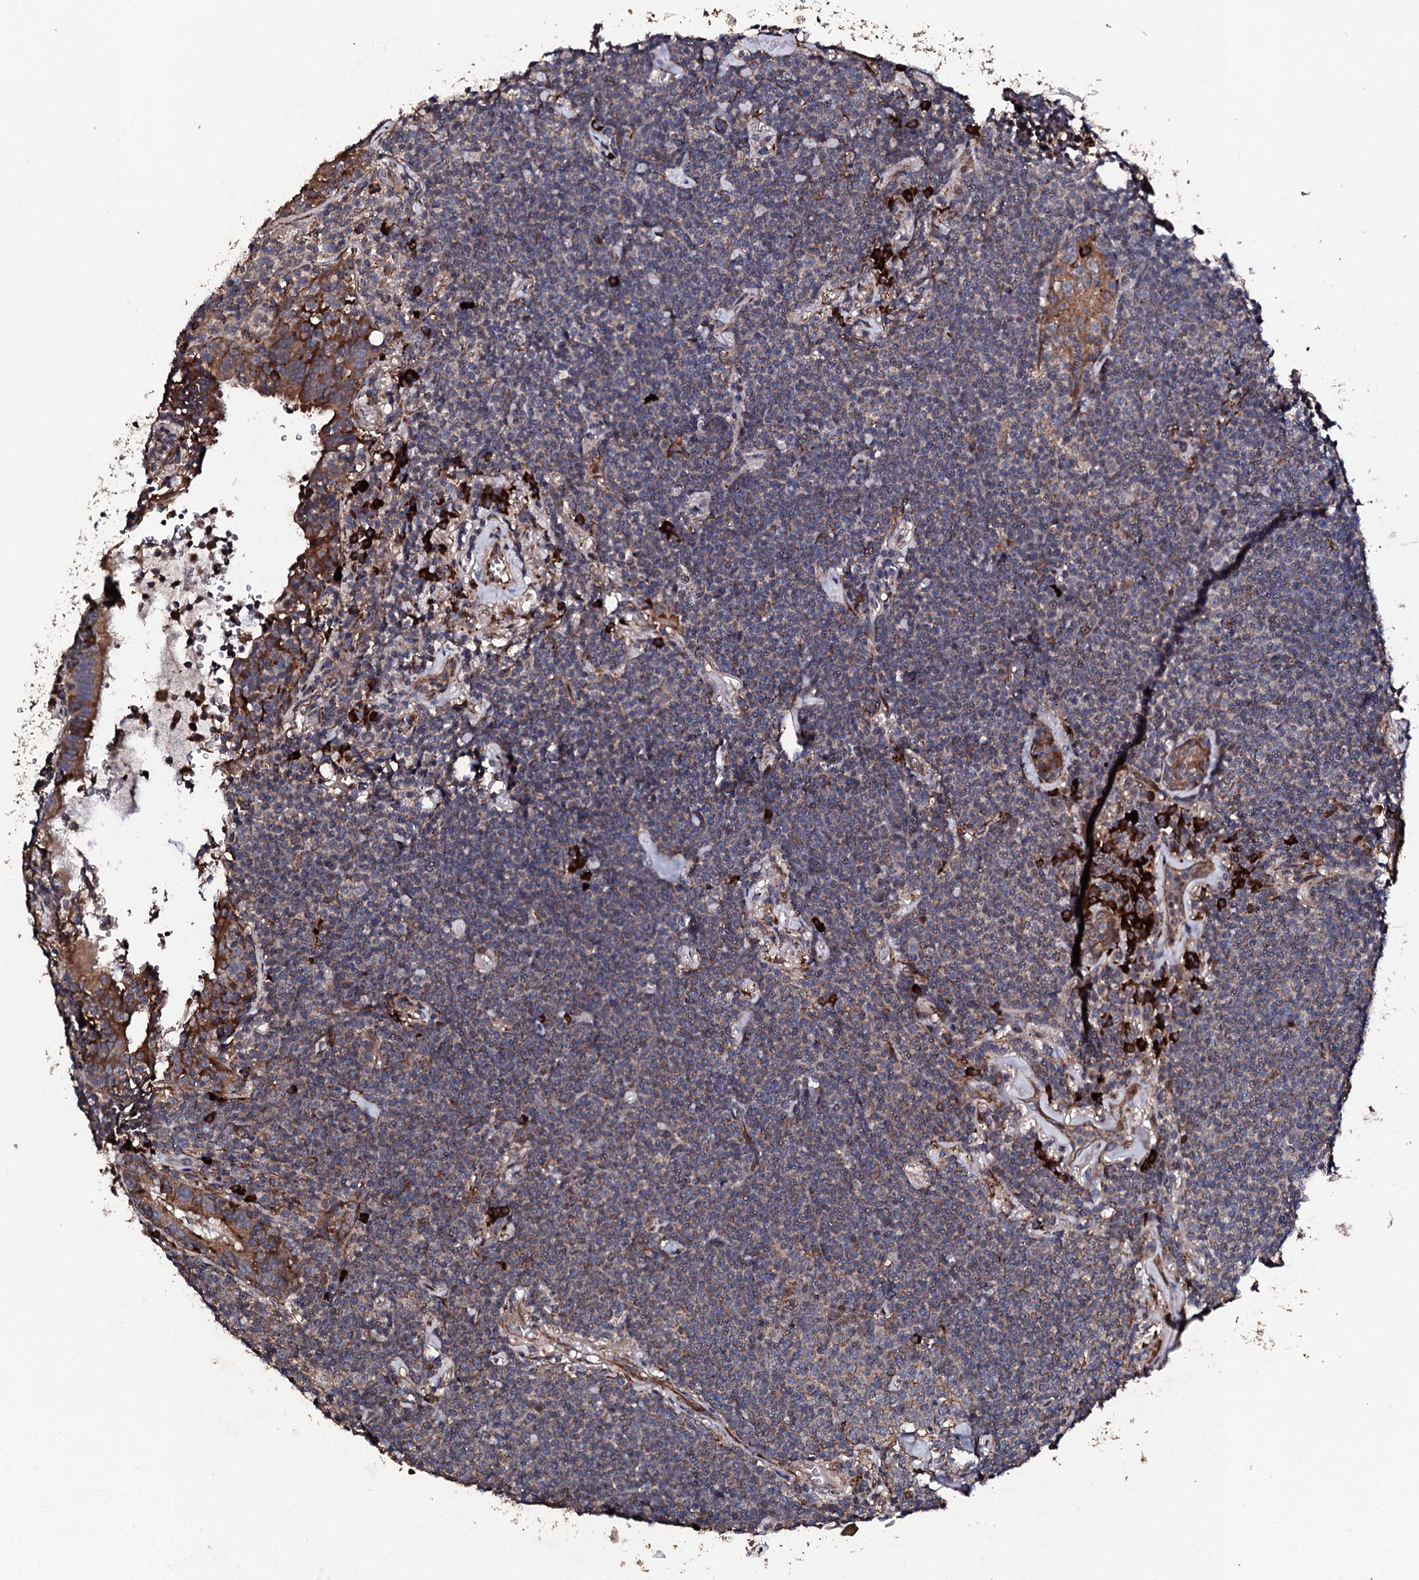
{"staining": {"intensity": "weak", "quantity": "25%-75%", "location": "cytoplasmic/membranous"}, "tissue": "lymphoma", "cell_type": "Tumor cells", "image_type": "cancer", "snomed": [{"axis": "morphology", "description": "Malignant lymphoma, non-Hodgkin's type, Low grade"}, {"axis": "topography", "description": "Lung"}], "caption": "Low-grade malignant lymphoma, non-Hodgkin's type stained with a brown dye demonstrates weak cytoplasmic/membranous positive expression in approximately 25%-75% of tumor cells.", "gene": "LIPT2", "patient": {"sex": "female", "age": 71}}